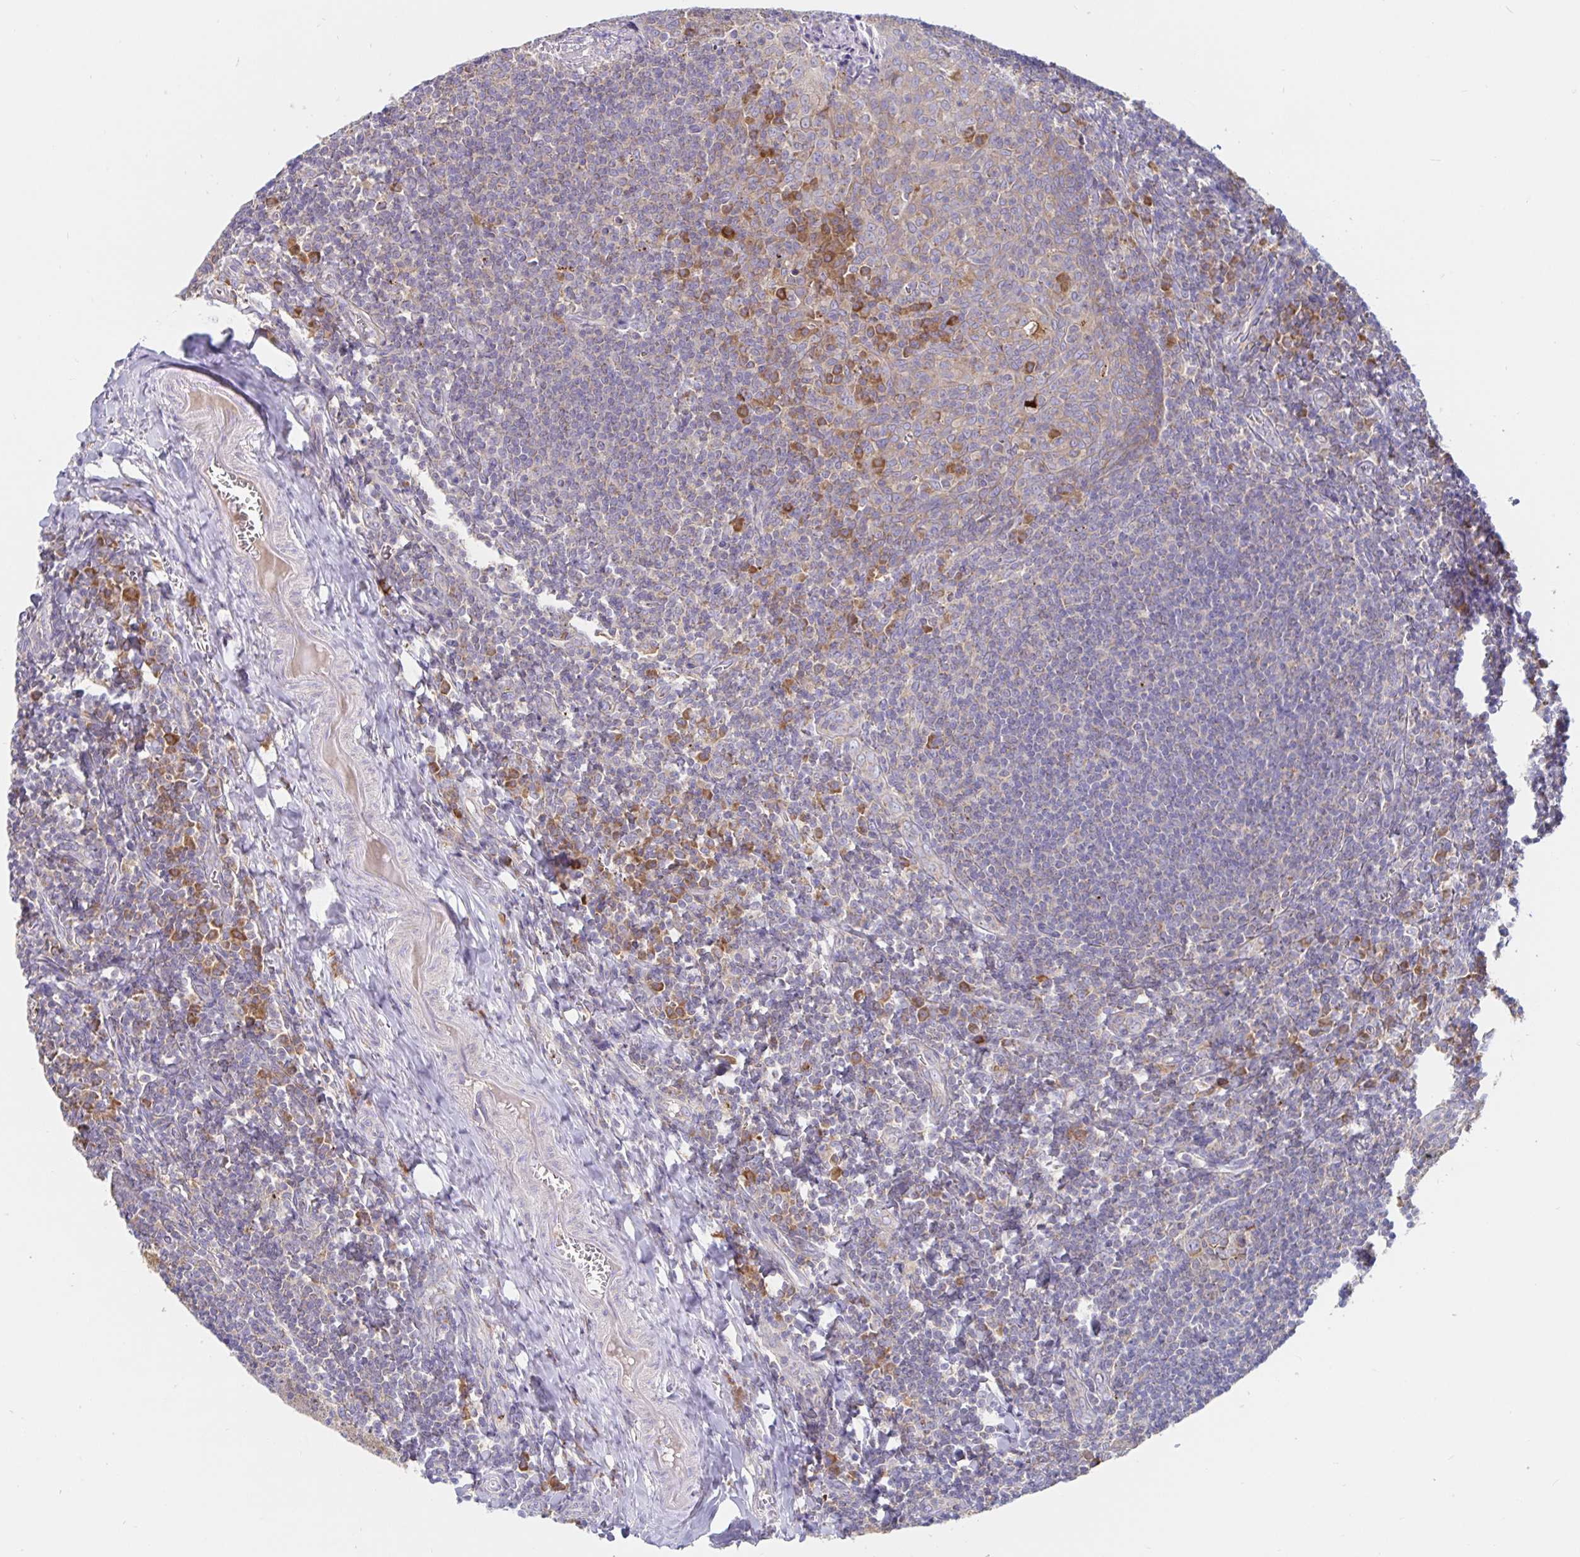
{"staining": {"intensity": "moderate", "quantity": "<25%", "location": "cytoplasmic/membranous"}, "tissue": "tonsil", "cell_type": "Germinal center cells", "image_type": "normal", "snomed": [{"axis": "morphology", "description": "Normal tissue, NOS"}, {"axis": "morphology", "description": "Inflammation, NOS"}, {"axis": "topography", "description": "Tonsil"}], "caption": "Immunohistochemistry (IHC) of benign human tonsil reveals low levels of moderate cytoplasmic/membranous positivity in approximately <25% of germinal center cells. Nuclei are stained in blue.", "gene": "PRDX3", "patient": {"sex": "female", "age": 31}}